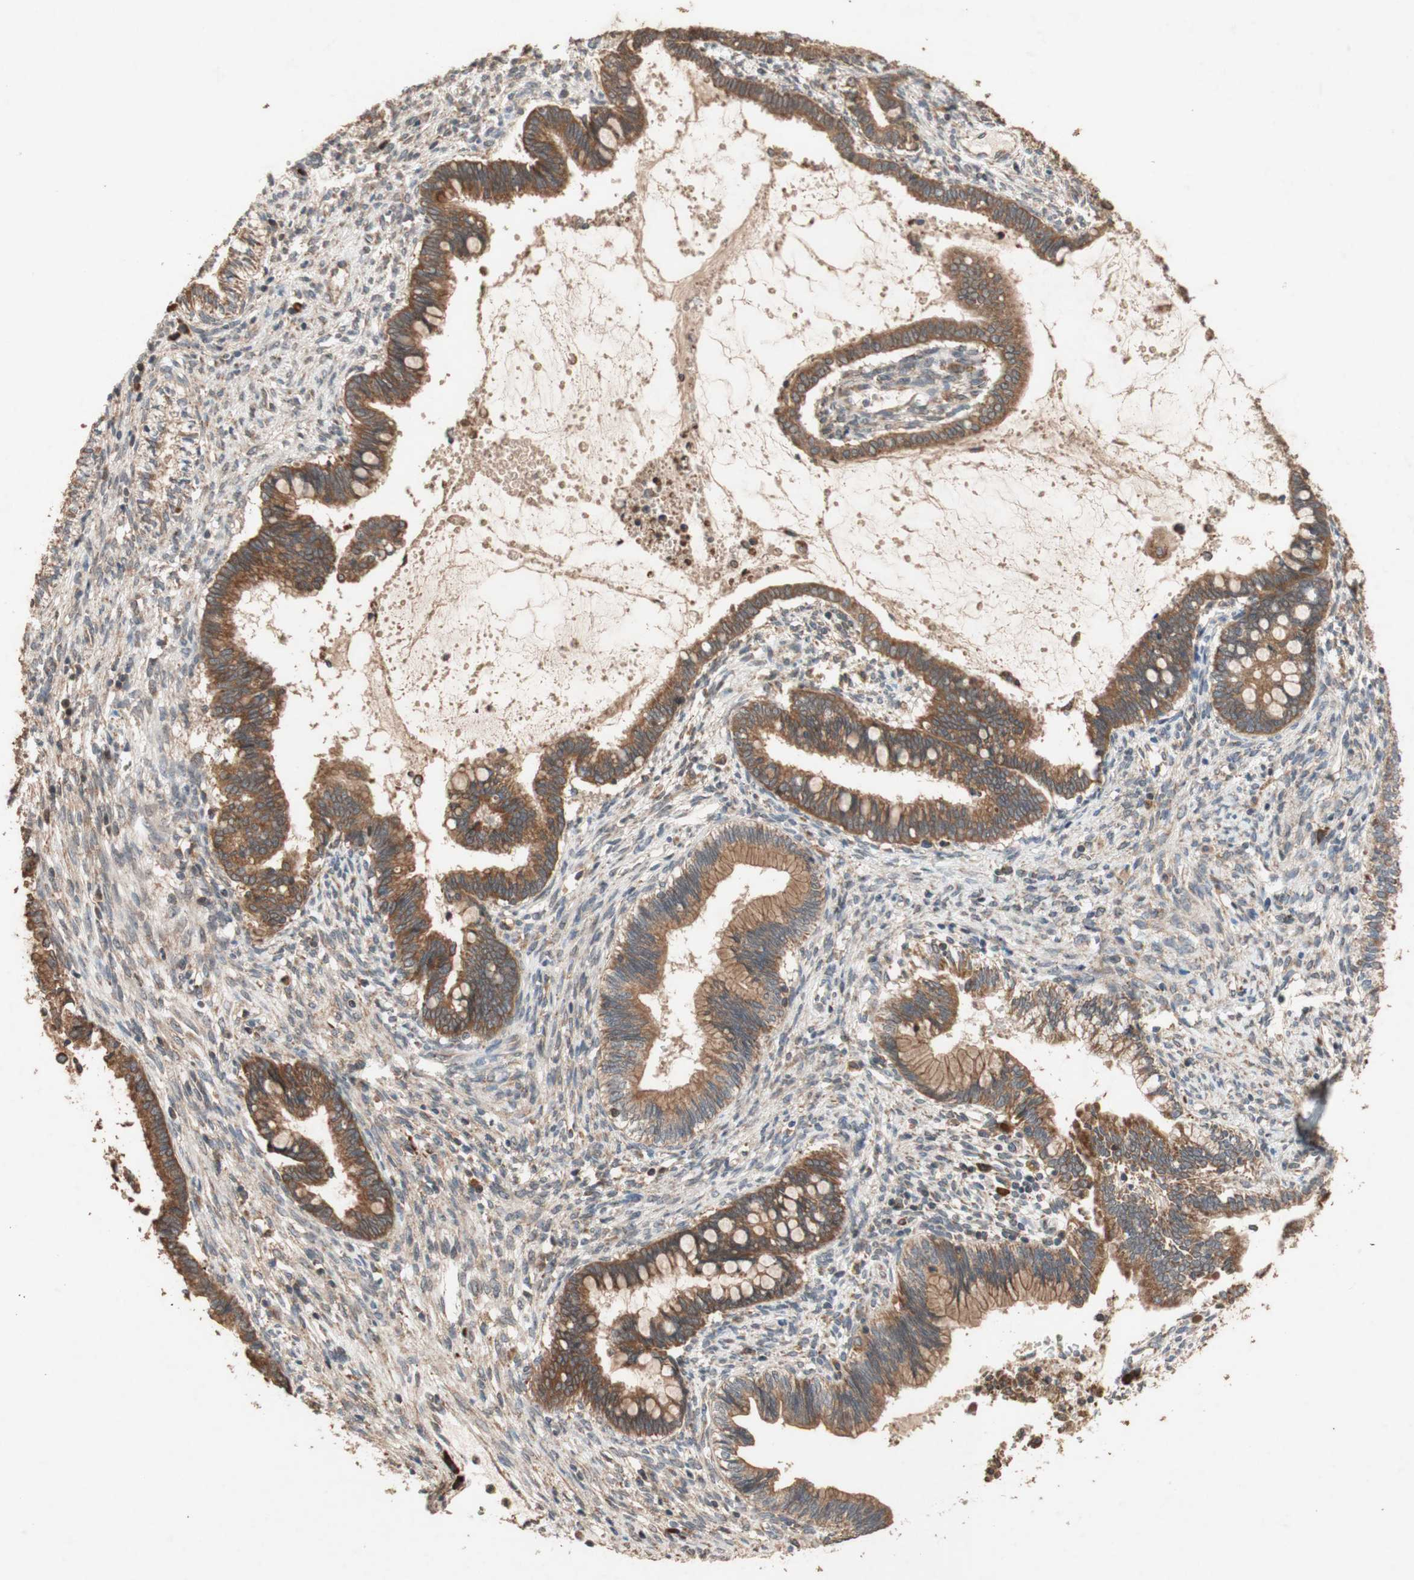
{"staining": {"intensity": "strong", "quantity": ">75%", "location": "cytoplasmic/membranous"}, "tissue": "cervical cancer", "cell_type": "Tumor cells", "image_type": "cancer", "snomed": [{"axis": "morphology", "description": "Adenocarcinoma, NOS"}, {"axis": "topography", "description": "Cervix"}], "caption": "Cervical cancer (adenocarcinoma) stained for a protein (brown) displays strong cytoplasmic/membranous positive expression in approximately >75% of tumor cells.", "gene": "DDOST", "patient": {"sex": "female", "age": 44}}